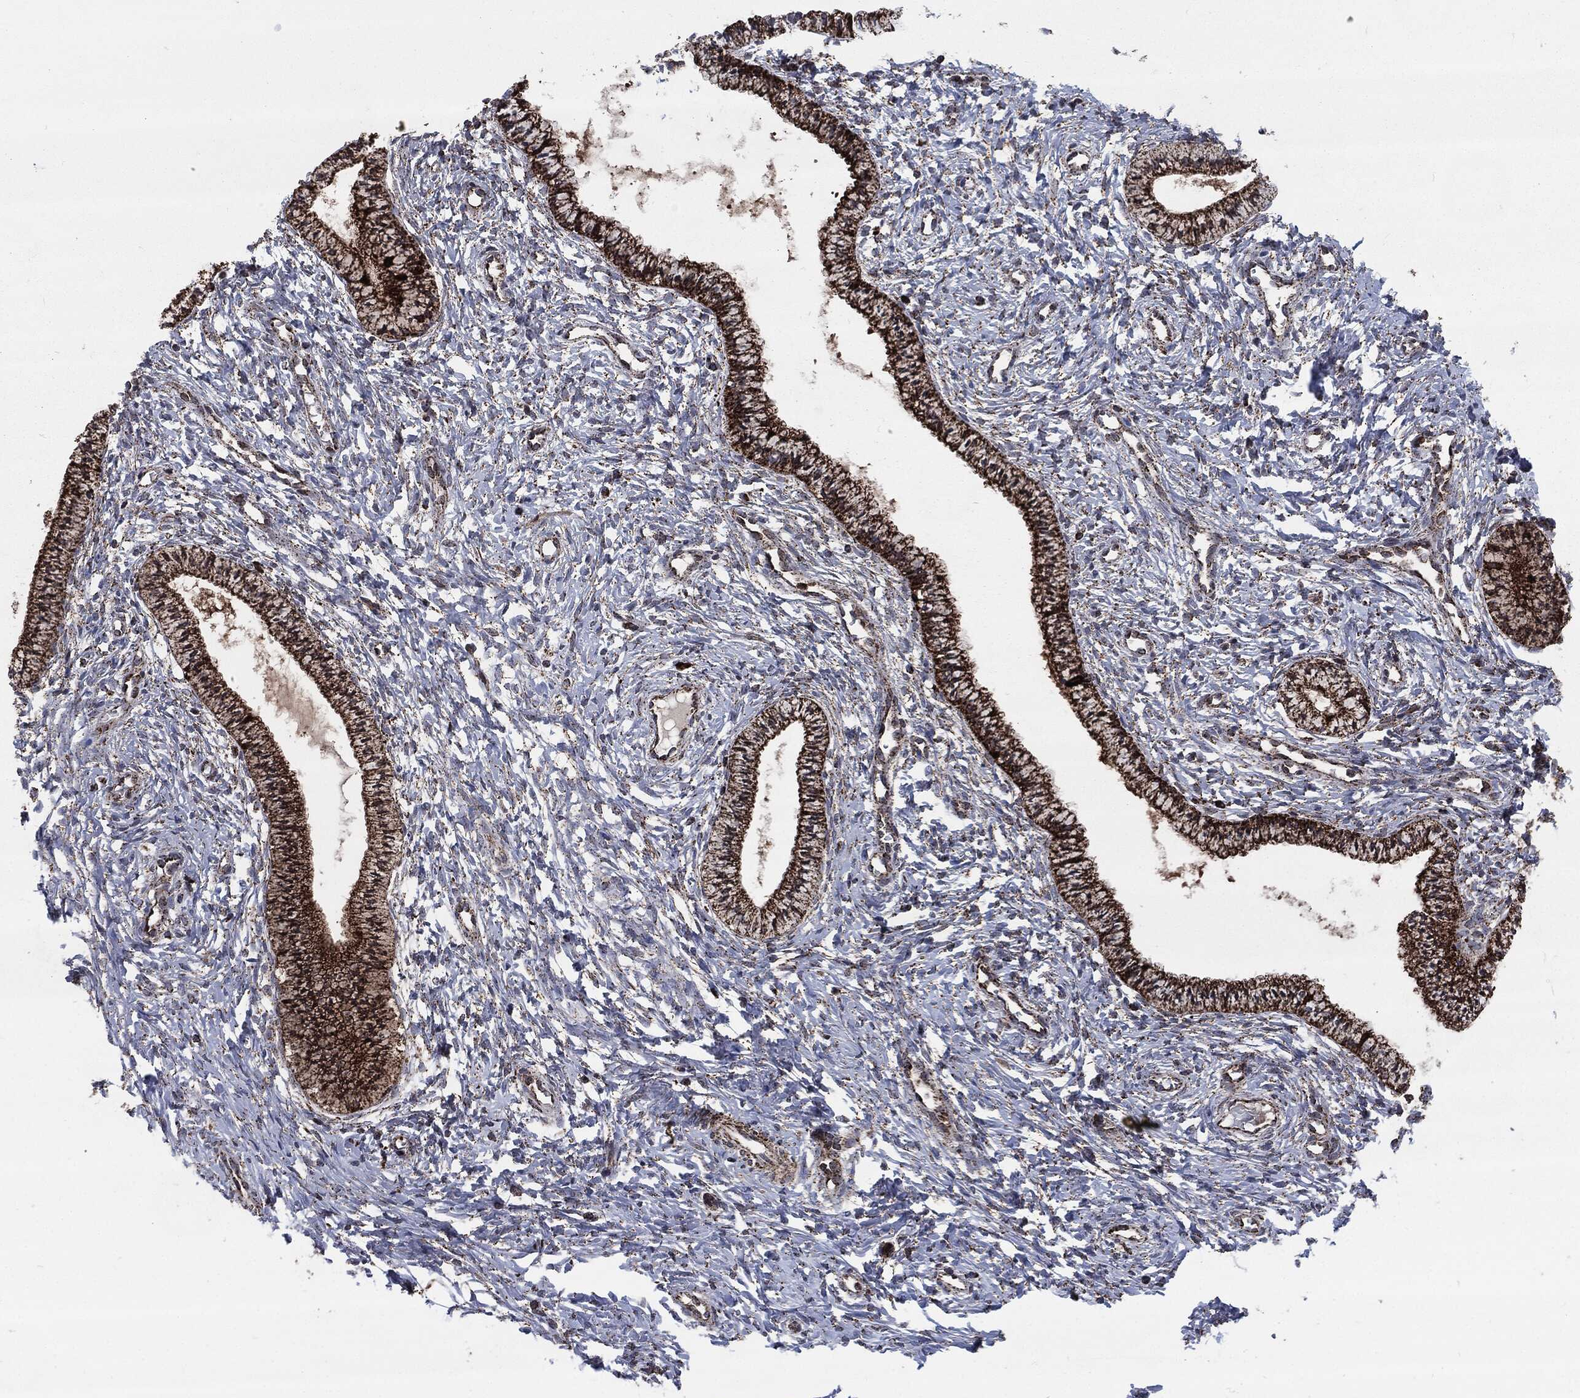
{"staining": {"intensity": "strong", "quantity": ">75%", "location": "cytoplasmic/membranous"}, "tissue": "cervix", "cell_type": "Glandular cells", "image_type": "normal", "snomed": [{"axis": "morphology", "description": "Normal tissue, NOS"}, {"axis": "topography", "description": "Cervix"}], "caption": "Immunohistochemistry histopathology image of benign cervix stained for a protein (brown), which exhibits high levels of strong cytoplasmic/membranous positivity in approximately >75% of glandular cells.", "gene": "FH", "patient": {"sex": "female", "age": 39}}